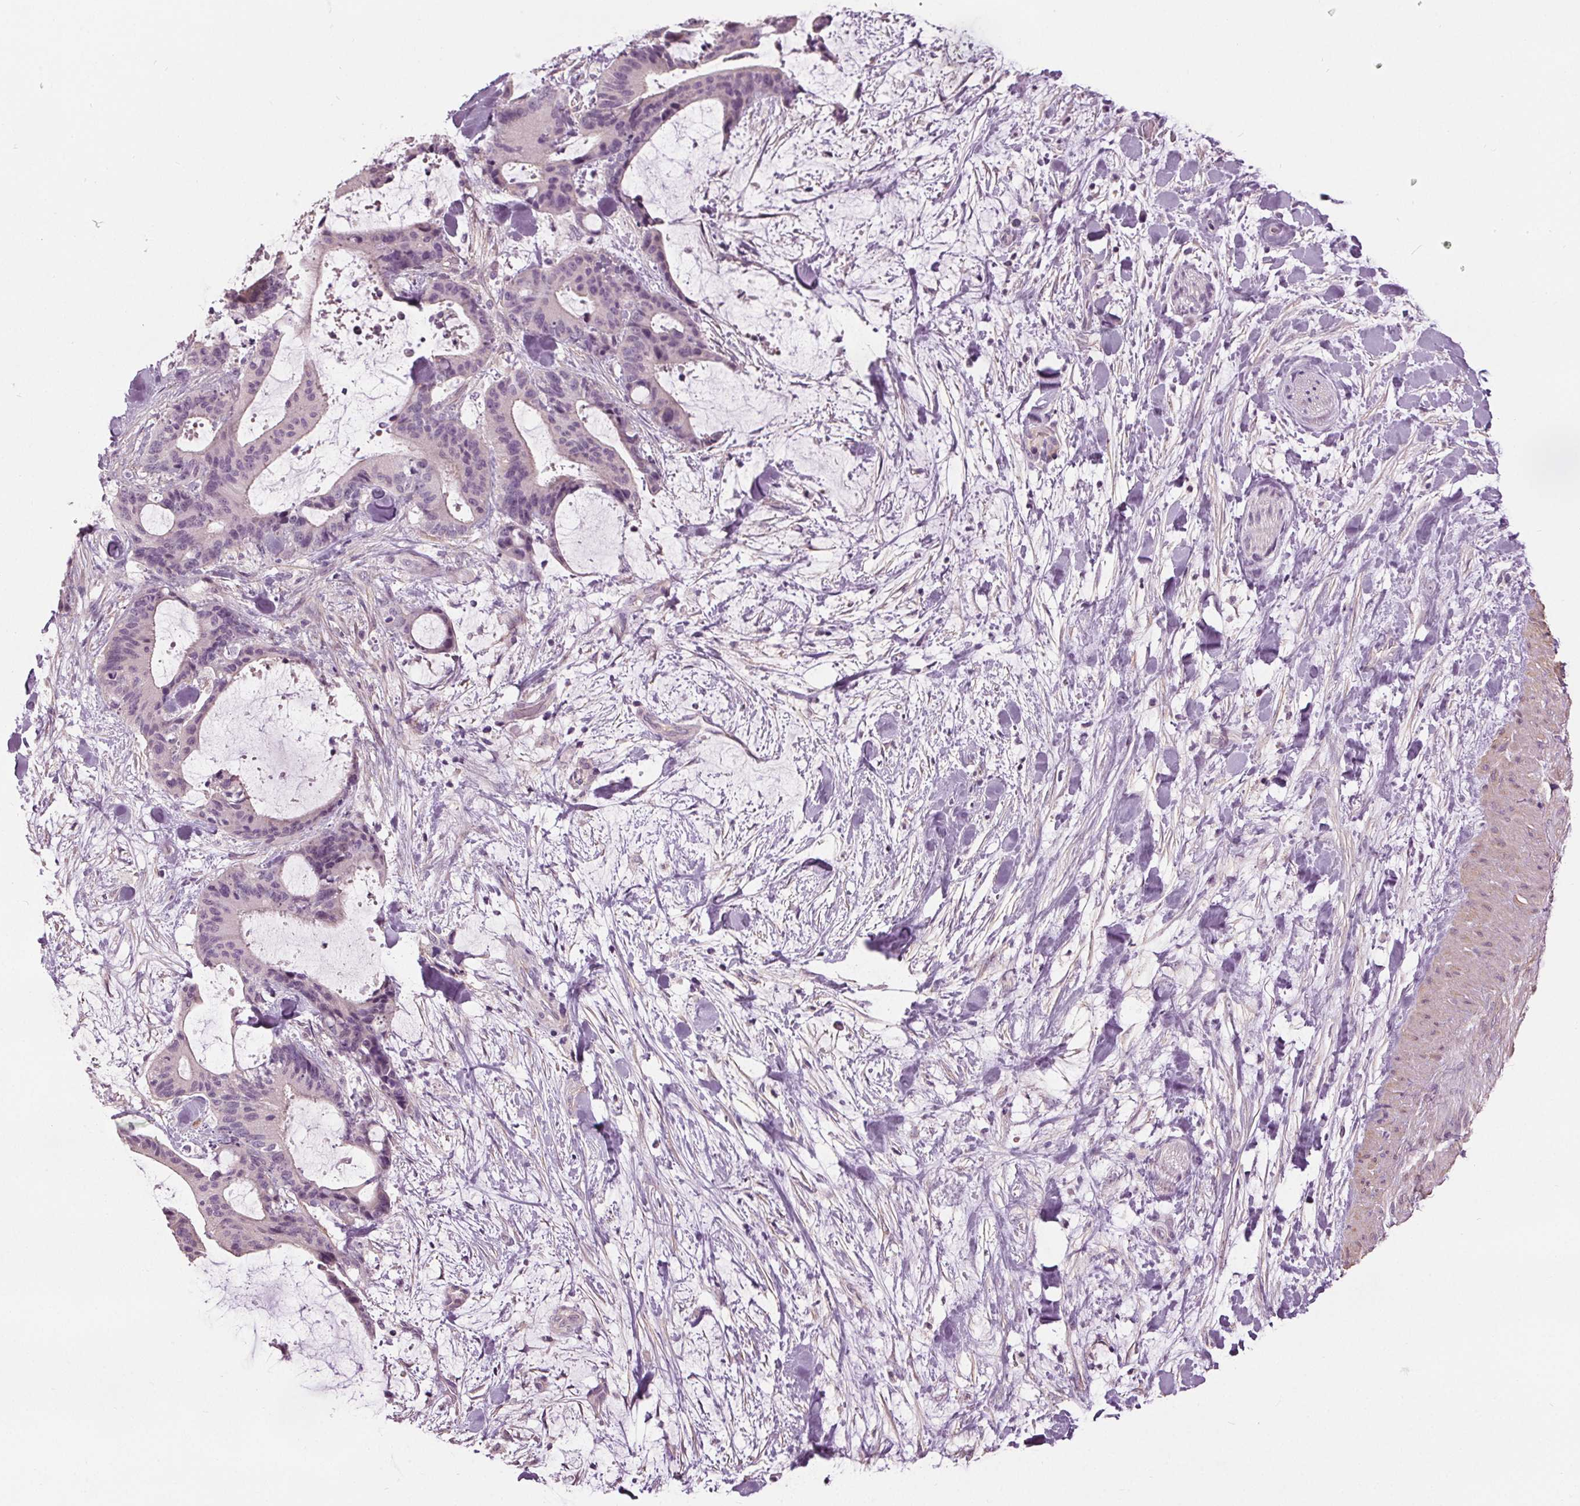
{"staining": {"intensity": "negative", "quantity": "none", "location": "none"}, "tissue": "liver cancer", "cell_type": "Tumor cells", "image_type": "cancer", "snomed": [{"axis": "morphology", "description": "Cholangiocarcinoma"}, {"axis": "topography", "description": "Liver"}], "caption": "Immunohistochemistry micrograph of liver cancer stained for a protein (brown), which exhibits no positivity in tumor cells. (Brightfield microscopy of DAB (3,3'-diaminobenzidine) immunohistochemistry (IHC) at high magnification).", "gene": "RASA1", "patient": {"sex": "female", "age": 73}}